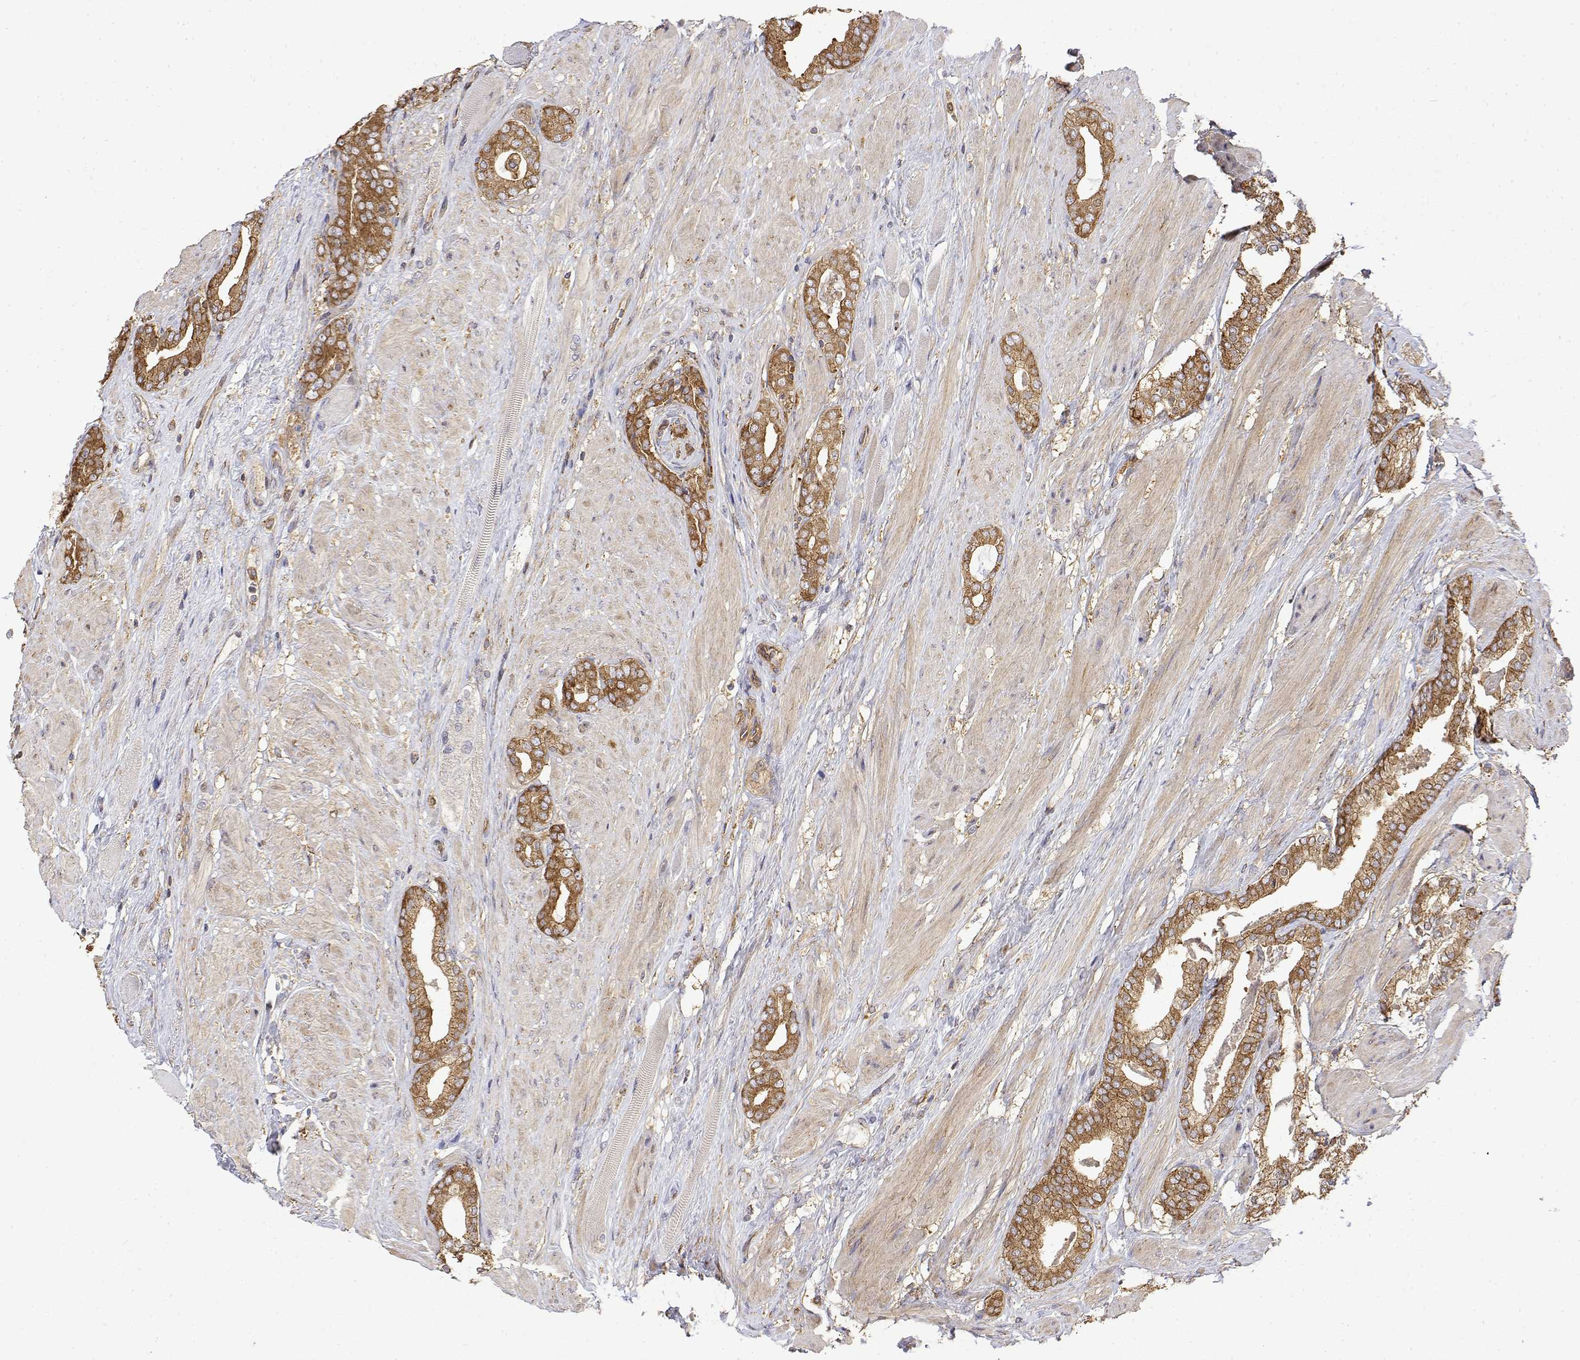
{"staining": {"intensity": "moderate", "quantity": ">75%", "location": "cytoplasmic/membranous"}, "tissue": "prostate cancer", "cell_type": "Tumor cells", "image_type": "cancer", "snomed": [{"axis": "morphology", "description": "Adenocarcinoma, High grade"}, {"axis": "topography", "description": "Prostate"}], "caption": "About >75% of tumor cells in prostate adenocarcinoma (high-grade) reveal moderate cytoplasmic/membranous protein staining as visualized by brown immunohistochemical staining.", "gene": "PACSIN2", "patient": {"sex": "male", "age": 56}}